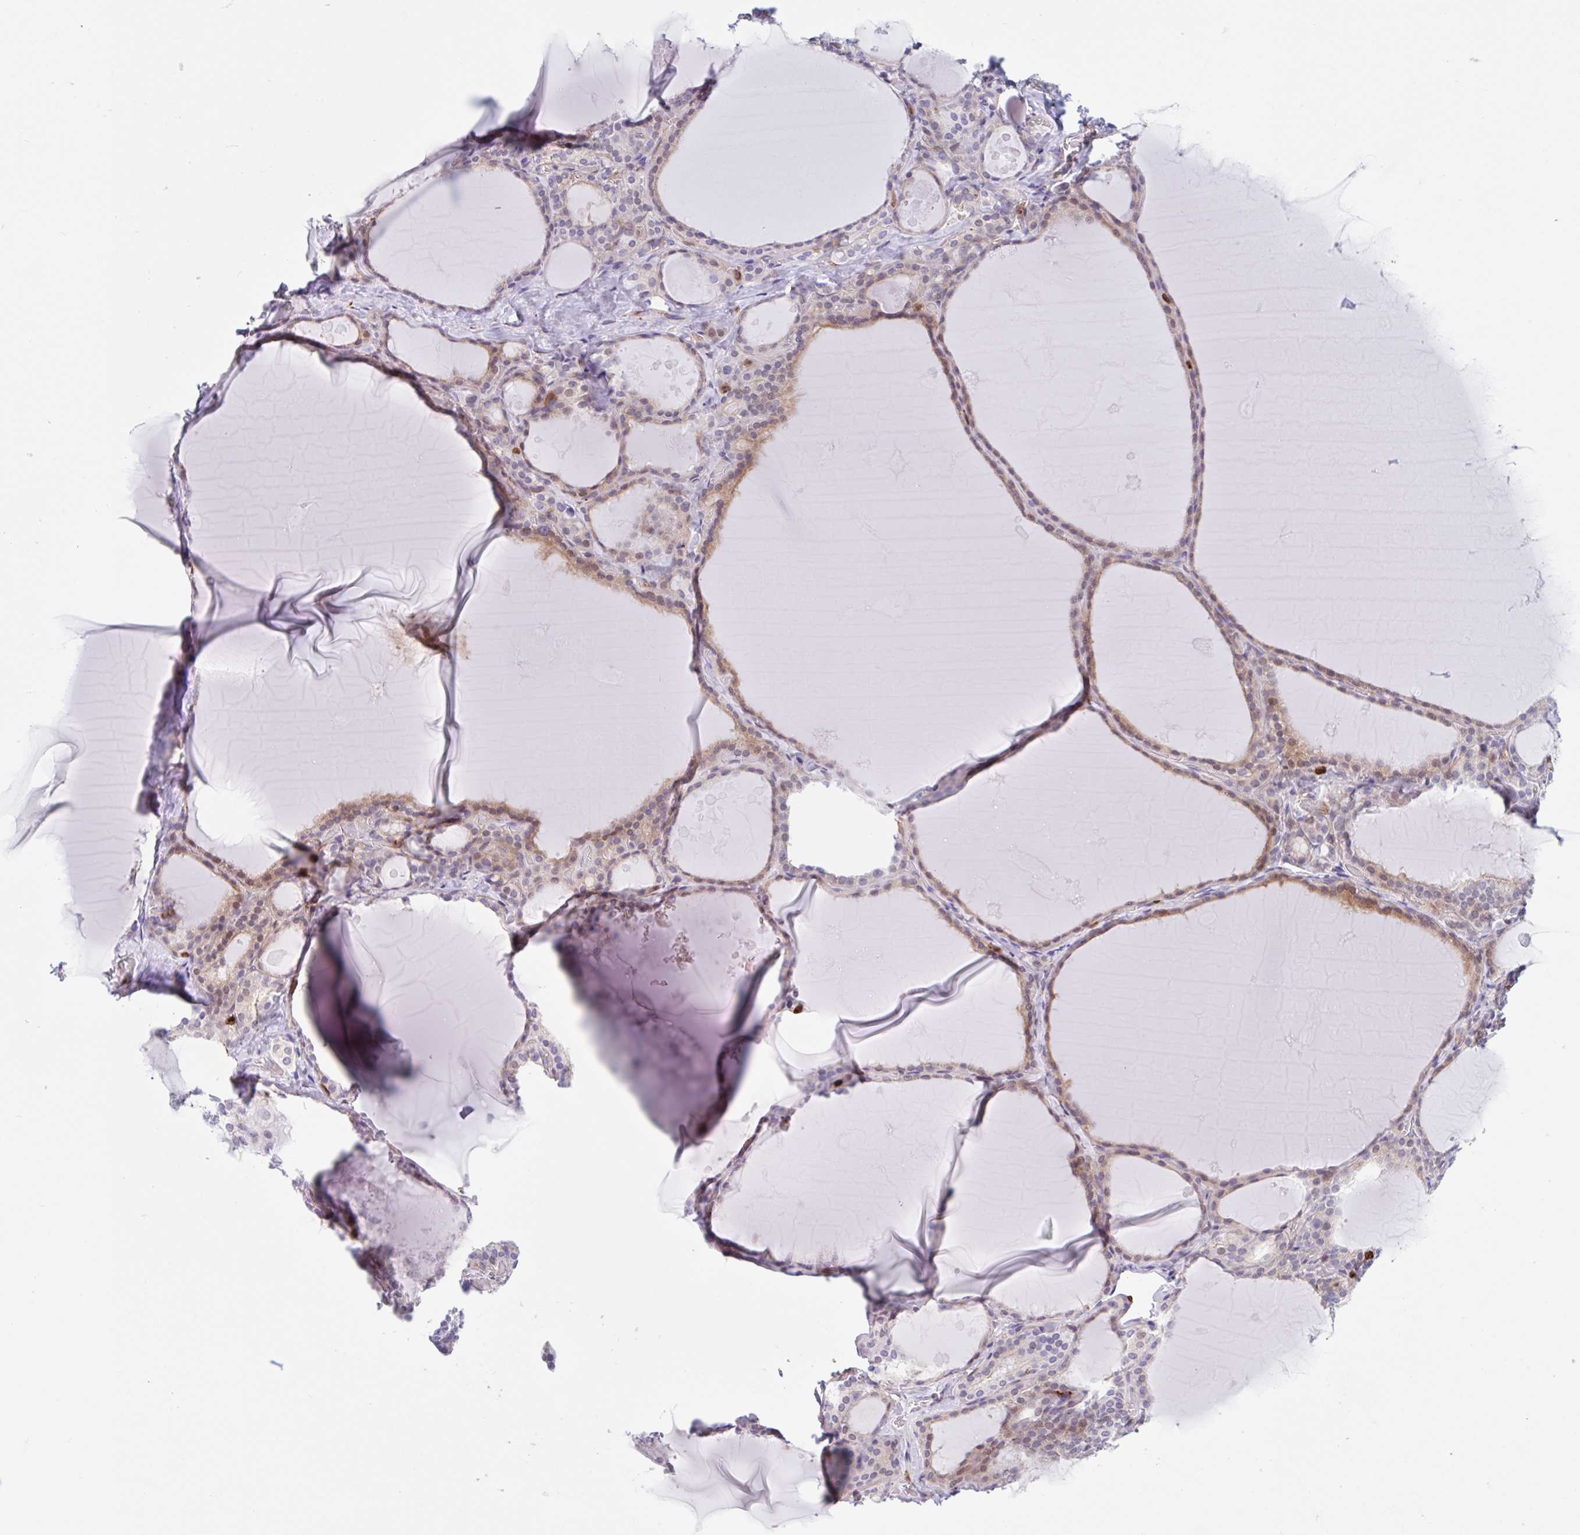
{"staining": {"intensity": "weak", "quantity": "25%-75%", "location": "cytoplasmic/membranous"}, "tissue": "thyroid gland", "cell_type": "Glandular cells", "image_type": "normal", "snomed": [{"axis": "morphology", "description": "Normal tissue, NOS"}, {"axis": "topography", "description": "Thyroid gland"}], "caption": "High-magnification brightfield microscopy of unremarkable thyroid gland stained with DAB (brown) and counterstained with hematoxylin (blue). glandular cells exhibit weak cytoplasmic/membranous positivity is appreciated in about25%-75% of cells.", "gene": "EFHD1", "patient": {"sex": "male", "age": 56}}